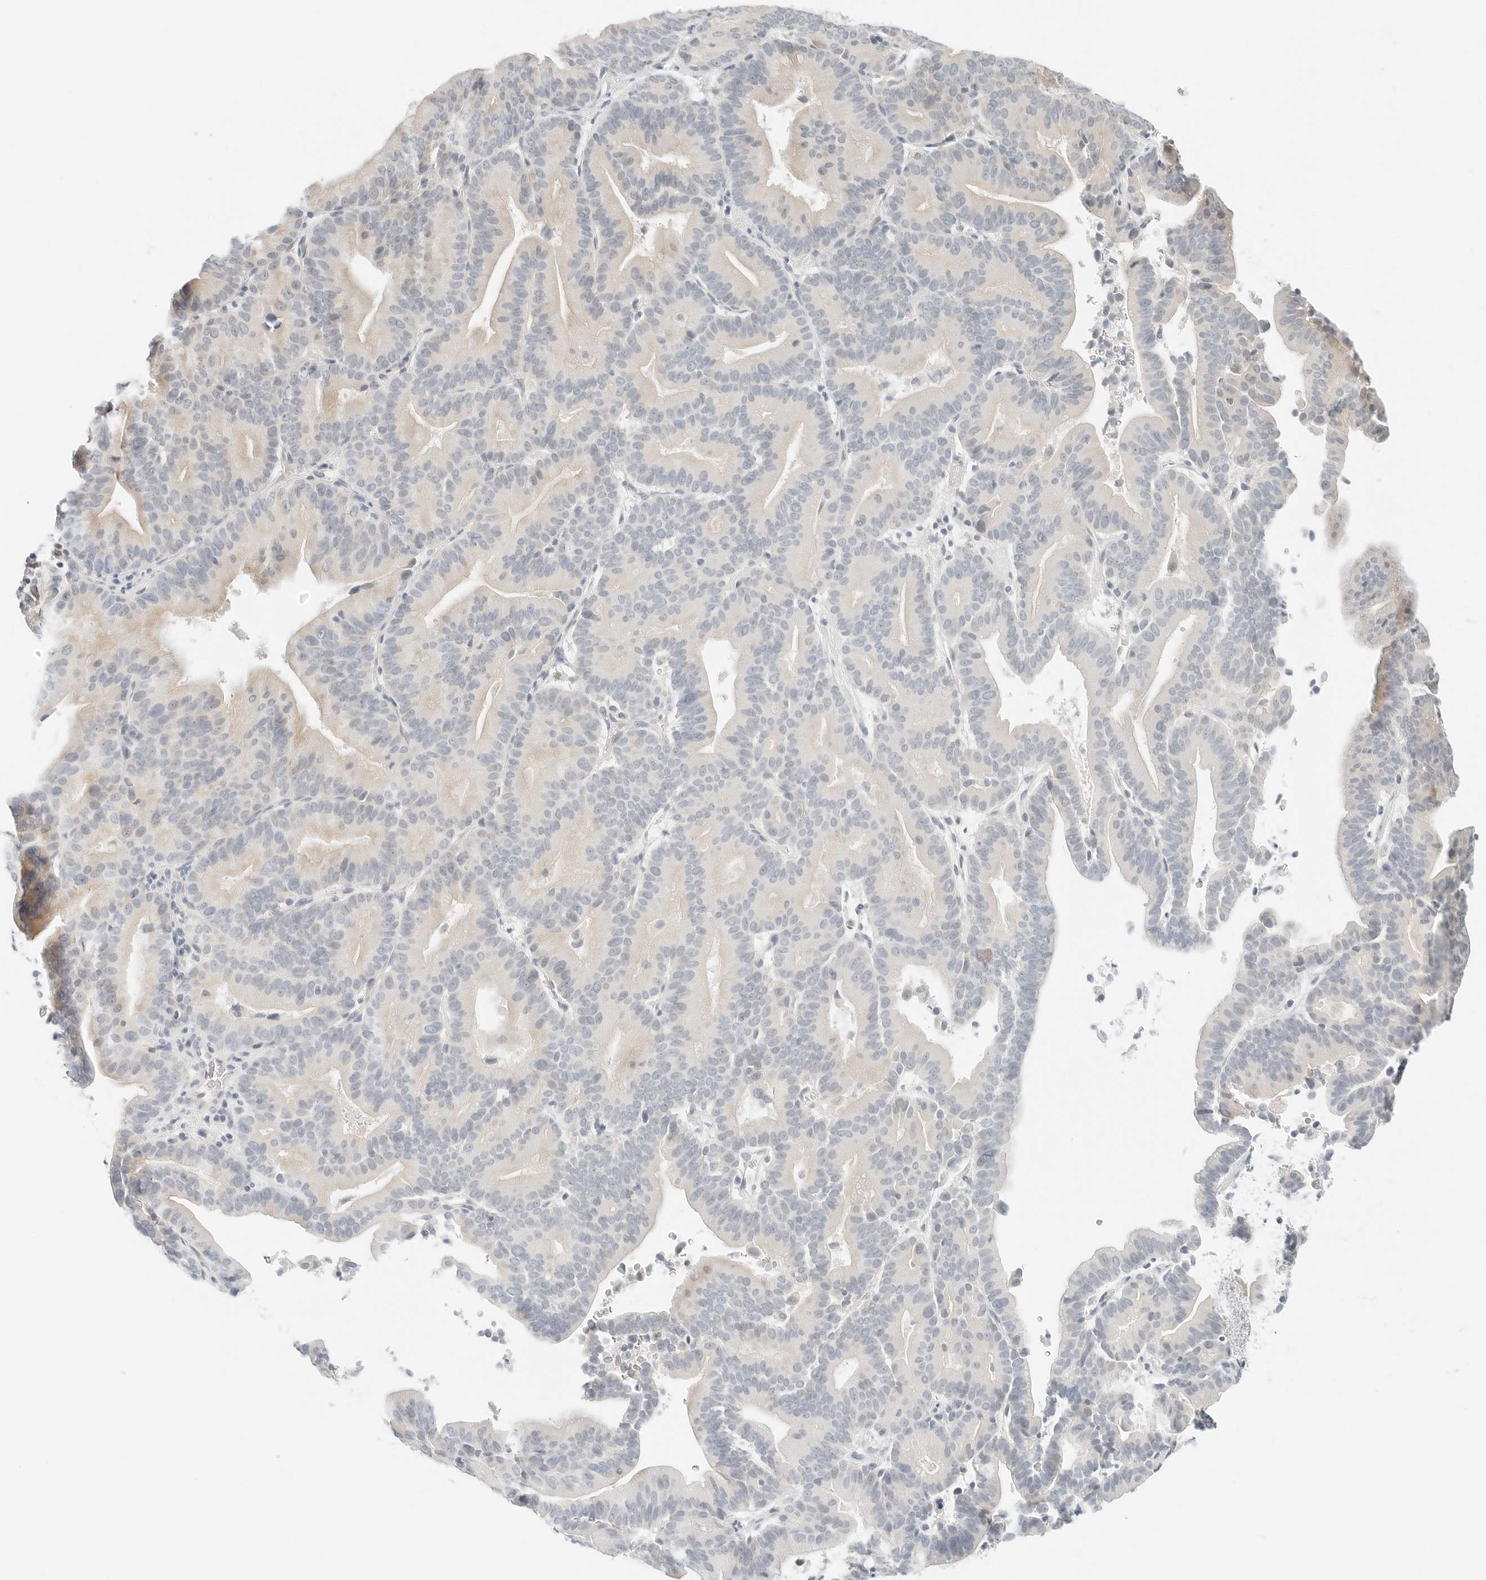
{"staining": {"intensity": "weak", "quantity": "<25%", "location": "cytoplasmic/membranous,nuclear"}, "tissue": "liver cancer", "cell_type": "Tumor cells", "image_type": "cancer", "snomed": [{"axis": "morphology", "description": "Cholangiocarcinoma"}, {"axis": "topography", "description": "Liver"}], "caption": "High magnification brightfield microscopy of liver cholangiocarcinoma stained with DAB (3,3'-diaminobenzidine) (brown) and counterstained with hematoxylin (blue): tumor cells show no significant staining.", "gene": "IQCC", "patient": {"sex": "female", "age": 75}}